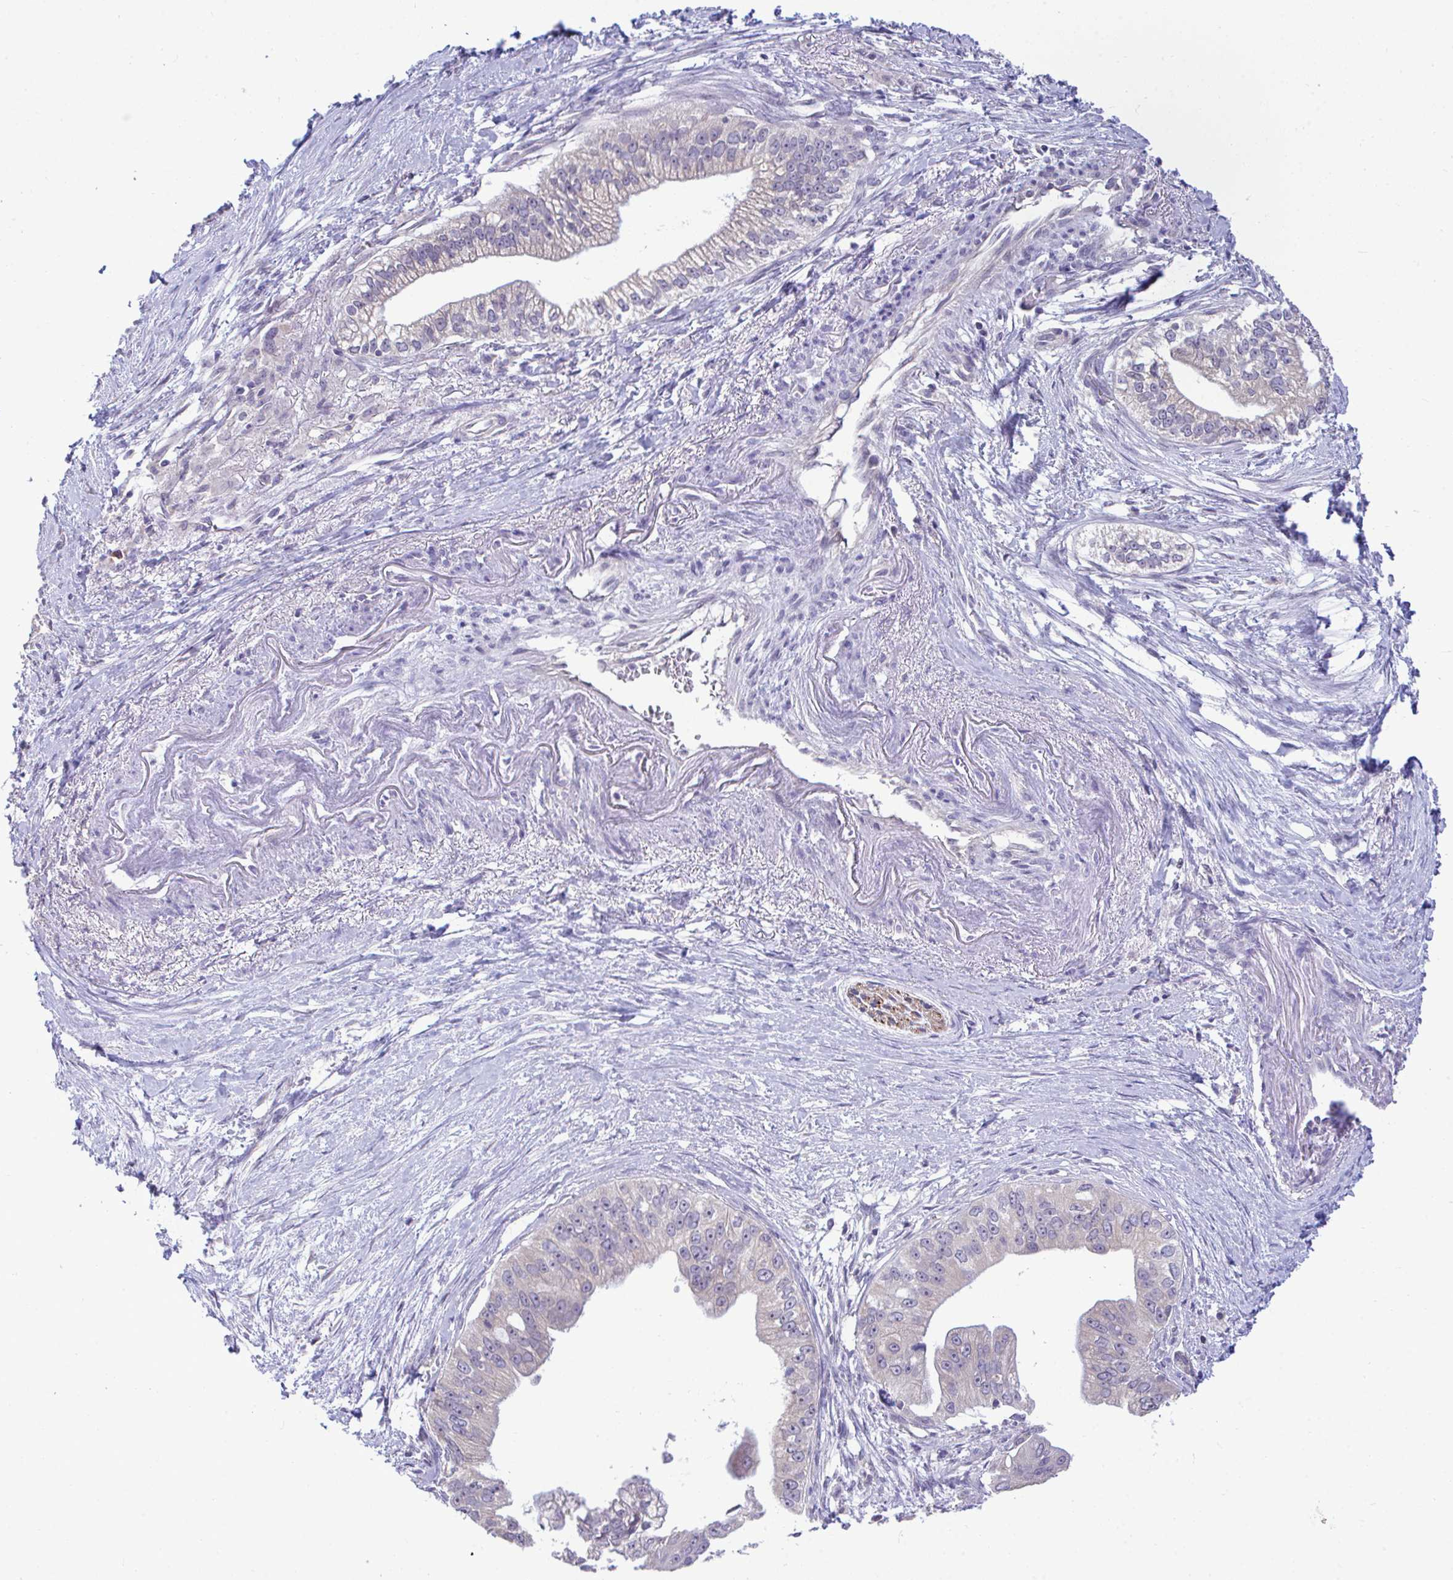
{"staining": {"intensity": "negative", "quantity": "none", "location": "none"}, "tissue": "pancreatic cancer", "cell_type": "Tumor cells", "image_type": "cancer", "snomed": [{"axis": "morphology", "description": "Adenocarcinoma, NOS"}, {"axis": "topography", "description": "Pancreas"}], "caption": "An immunohistochemistry photomicrograph of pancreatic adenocarcinoma is shown. There is no staining in tumor cells of pancreatic adenocarcinoma.", "gene": "PIGK", "patient": {"sex": "male", "age": 70}}